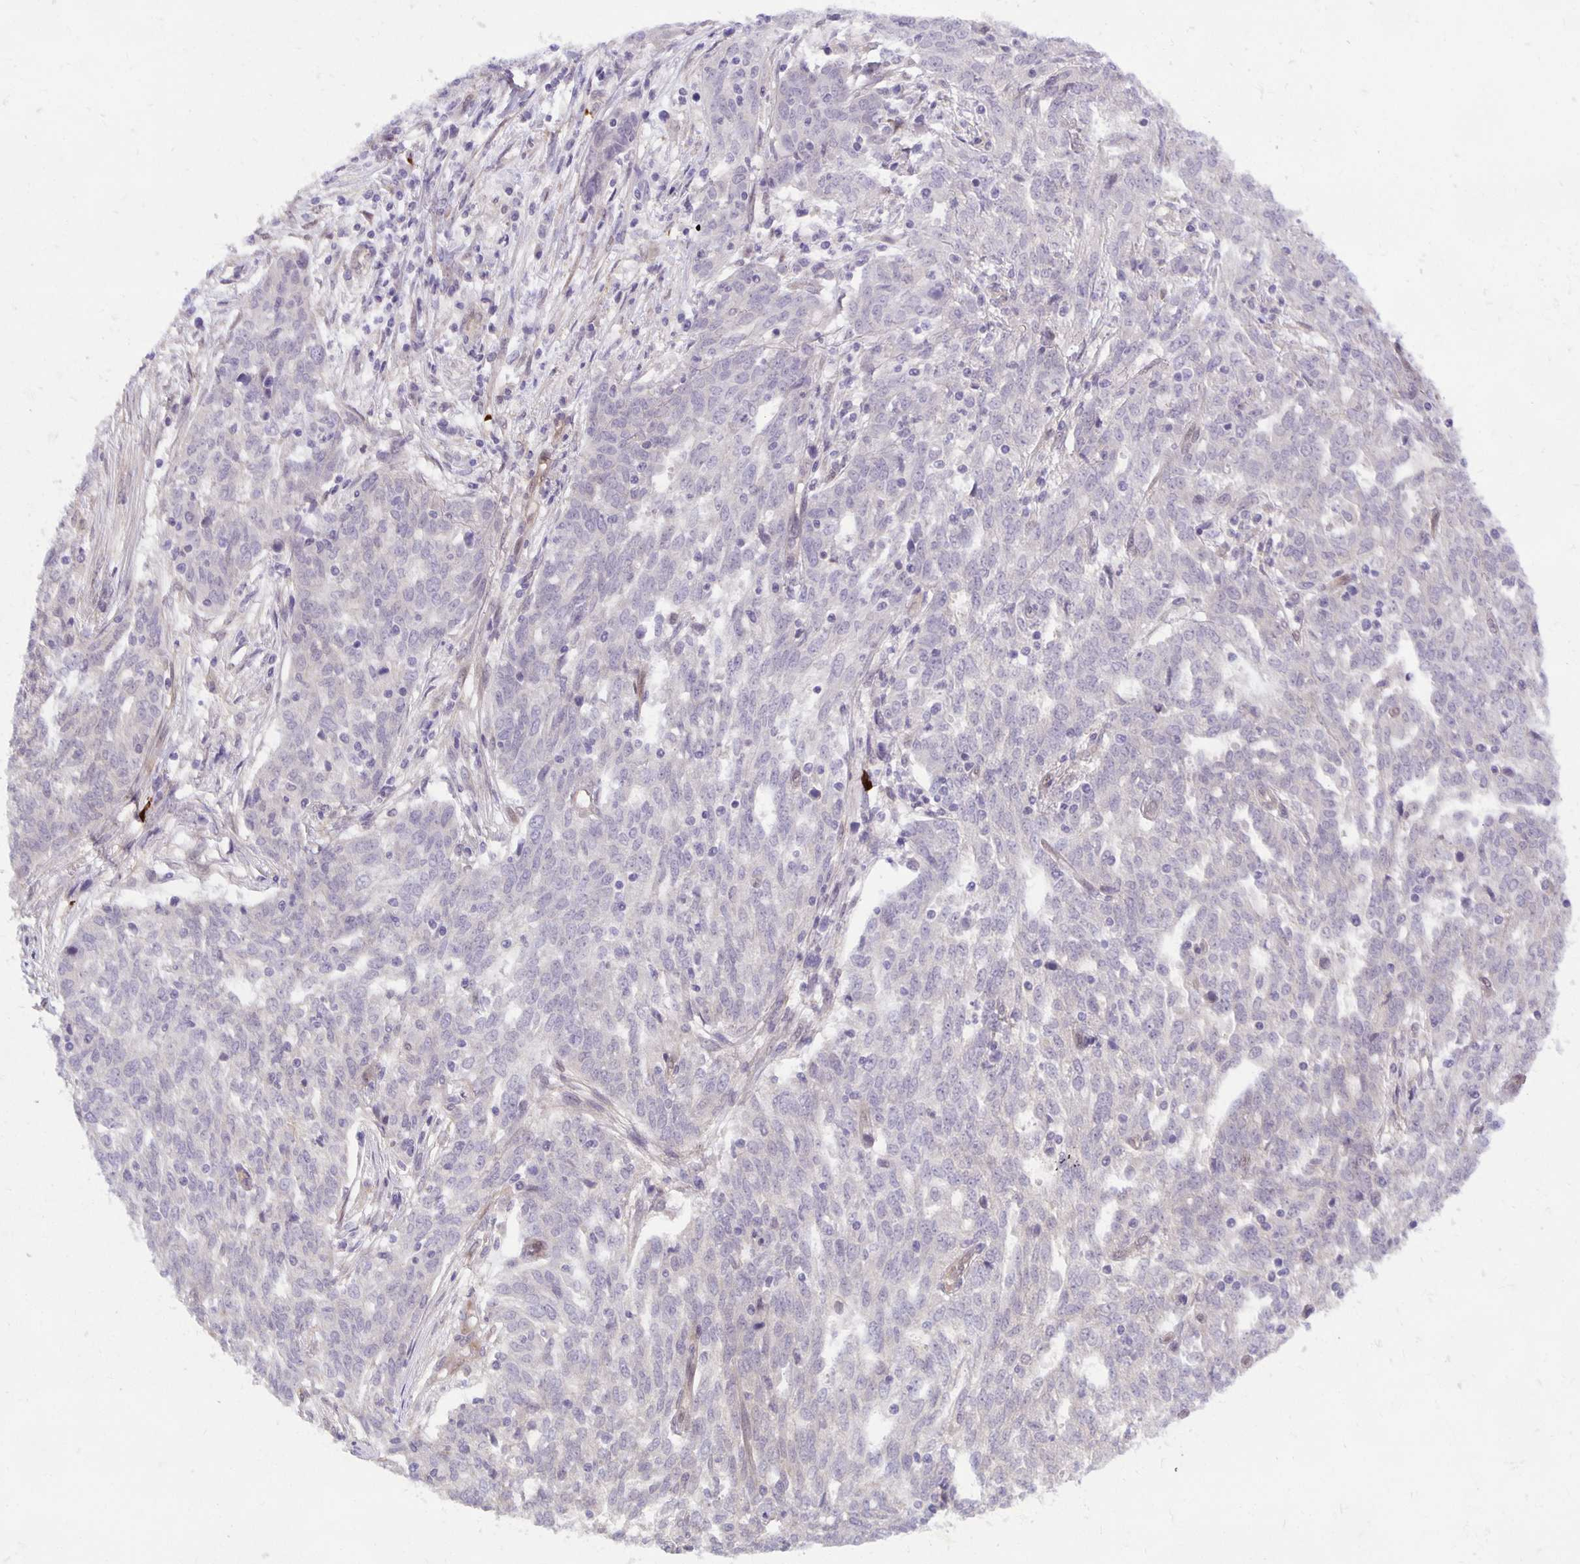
{"staining": {"intensity": "negative", "quantity": "none", "location": "none"}, "tissue": "ovarian cancer", "cell_type": "Tumor cells", "image_type": "cancer", "snomed": [{"axis": "morphology", "description": "Cystadenocarcinoma, serous, NOS"}, {"axis": "topography", "description": "Ovary"}], "caption": "Ovarian serous cystadenocarcinoma was stained to show a protein in brown. There is no significant expression in tumor cells.", "gene": "TAX1BP3", "patient": {"sex": "female", "age": 67}}